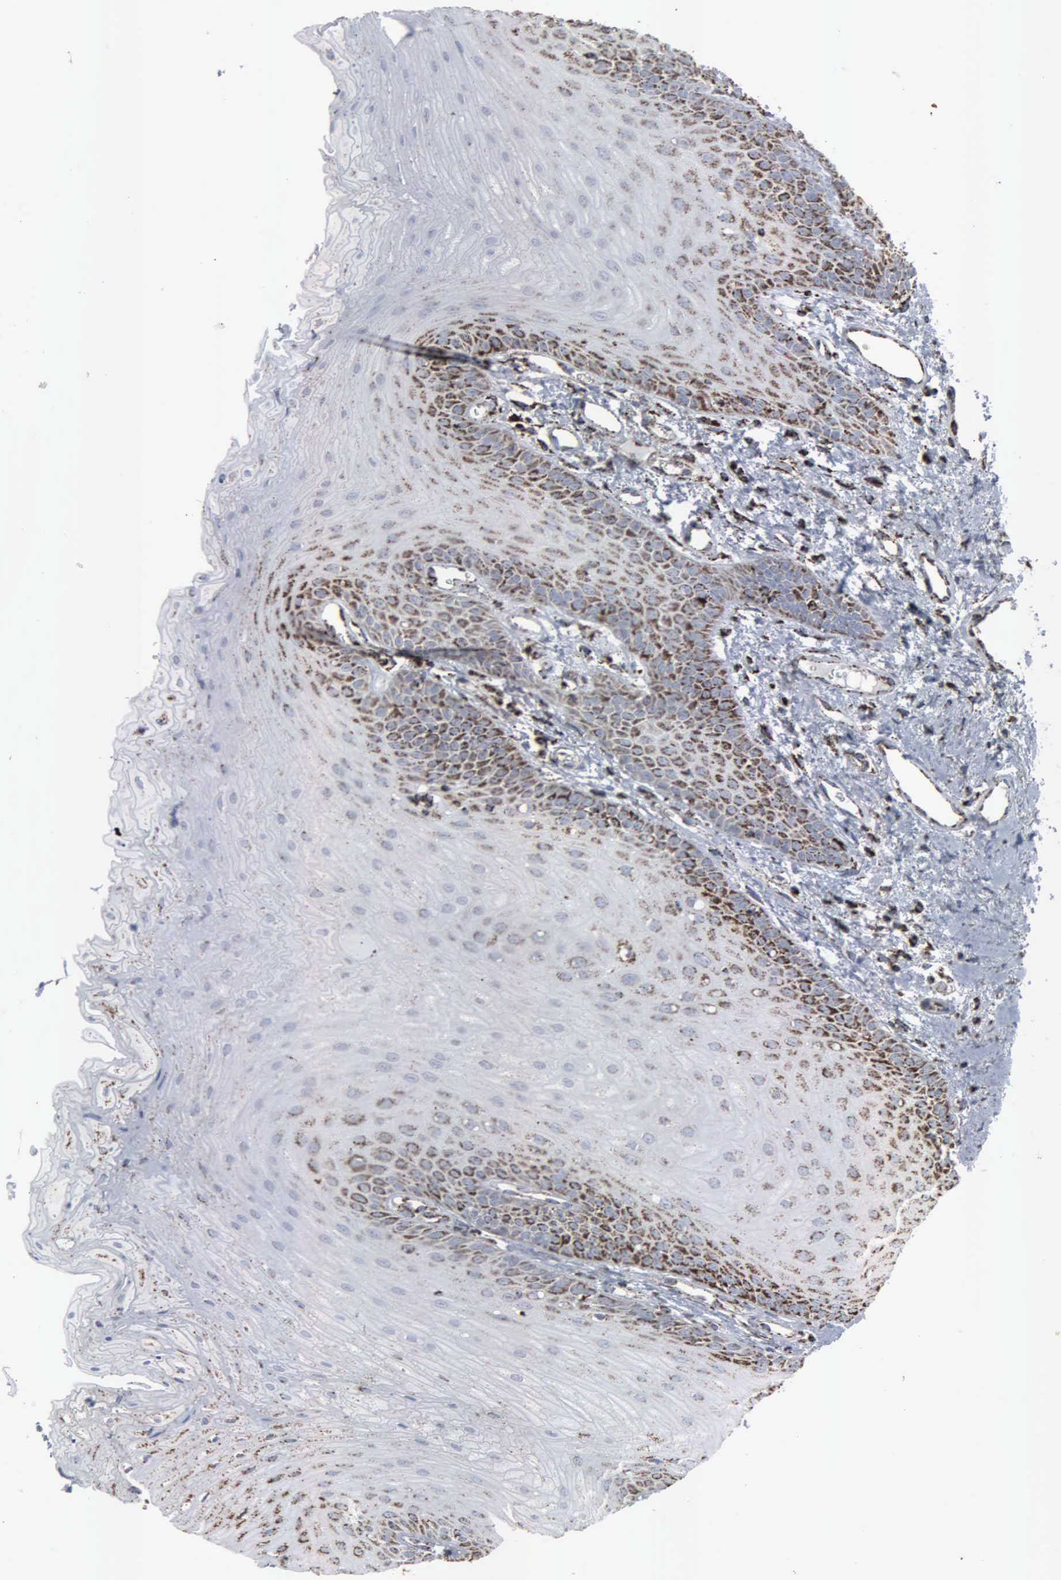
{"staining": {"intensity": "strong", "quantity": ">75%", "location": "cytoplasmic/membranous"}, "tissue": "oral mucosa", "cell_type": "Squamous epithelial cells", "image_type": "normal", "snomed": [{"axis": "morphology", "description": "Normal tissue, NOS"}, {"axis": "topography", "description": "Oral tissue"}], "caption": "The image demonstrates immunohistochemical staining of unremarkable oral mucosa. There is strong cytoplasmic/membranous positivity is seen in about >75% of squamous epithelial cells. (DAB (3,3'-diaminobenzidine) IHC with brightfield microscopy, high magnification).", "gene": "HSPA9", "patient": {"sex": "male", "age": 52}}